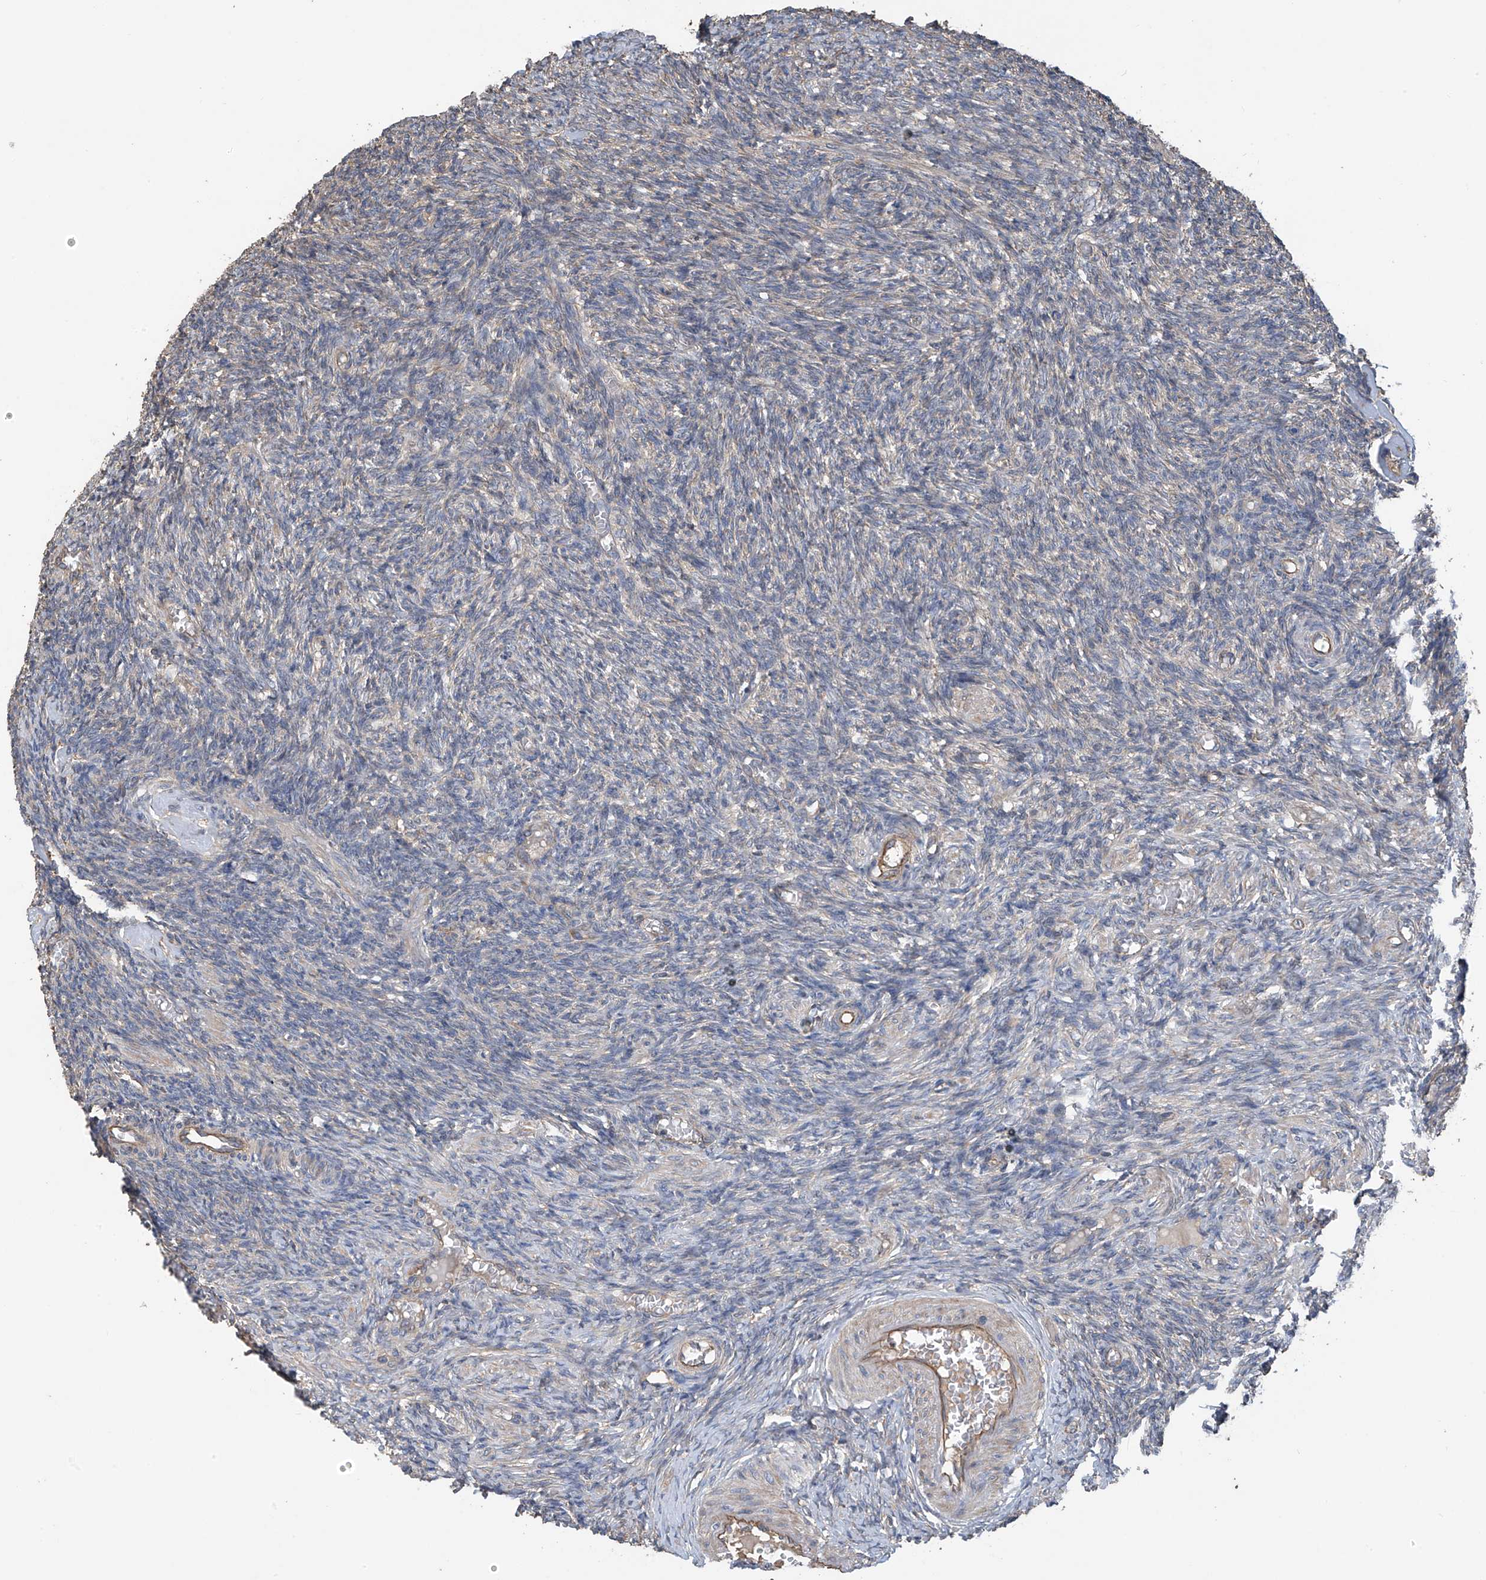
{"staining": {"intensity": "moderate", "quantity": ">75%", "location": "cytoplasmic/membranous"}, "tissue": "ovary", "cell_type": "Follicle cells", "image_type": "normal", "snomed": [{"axis": "morphology", "description": "Normal tissue, NOS"}, {"axis": "topography", "description": "Ovary"}], "caption": "Normal ovary was stained to show a protein in brown. There is medium levels of moderate cytoplasmic/membranous positivity in about >75% of follicle cells.", "gene": "PHACTR4", "patient": {"sex": "female", "age": 27}}